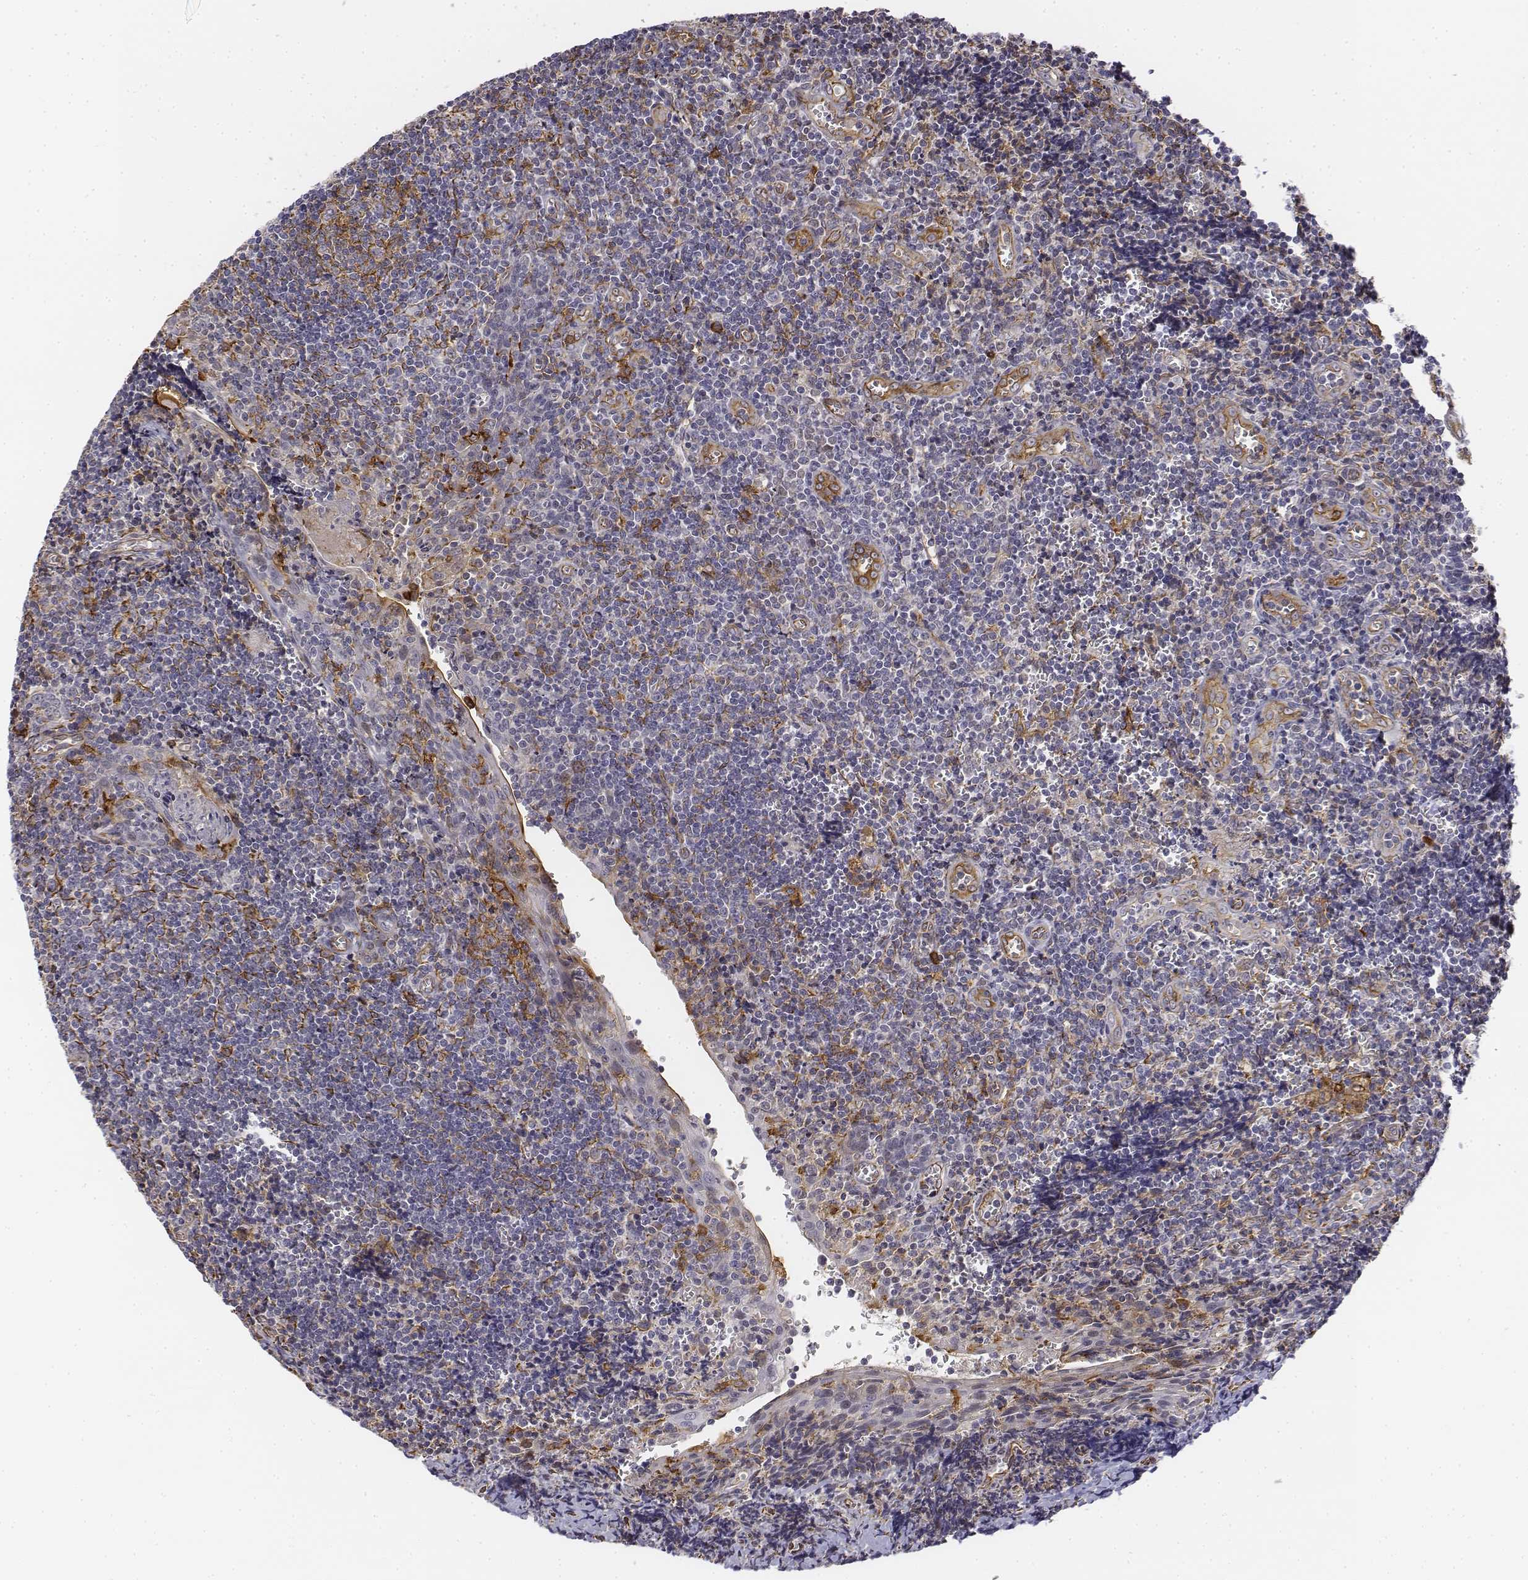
{"staining": {"intensity": "strong", "quantity": "25%-75%", "location": "cytoplasmic/membranous"}, "tissue": "tonsil", "cell_type": "Germinal center cells", "image_type": "normal", "snomed": [{"axis": "morphology", "description": "Normal tissue, NOS"}, {"axis": "morphology", "description": "Inflammation, NOS"}, {"axis": "topography", "description": "Tonsil"}], "caption": "A high amount of strong cytoplasmic/membranous positivity is seen in about 25%-75% of germinal center cells in unremarkable tonsil.", "gene": "CD14", "patient": {"sex": "female", "age": 31}}